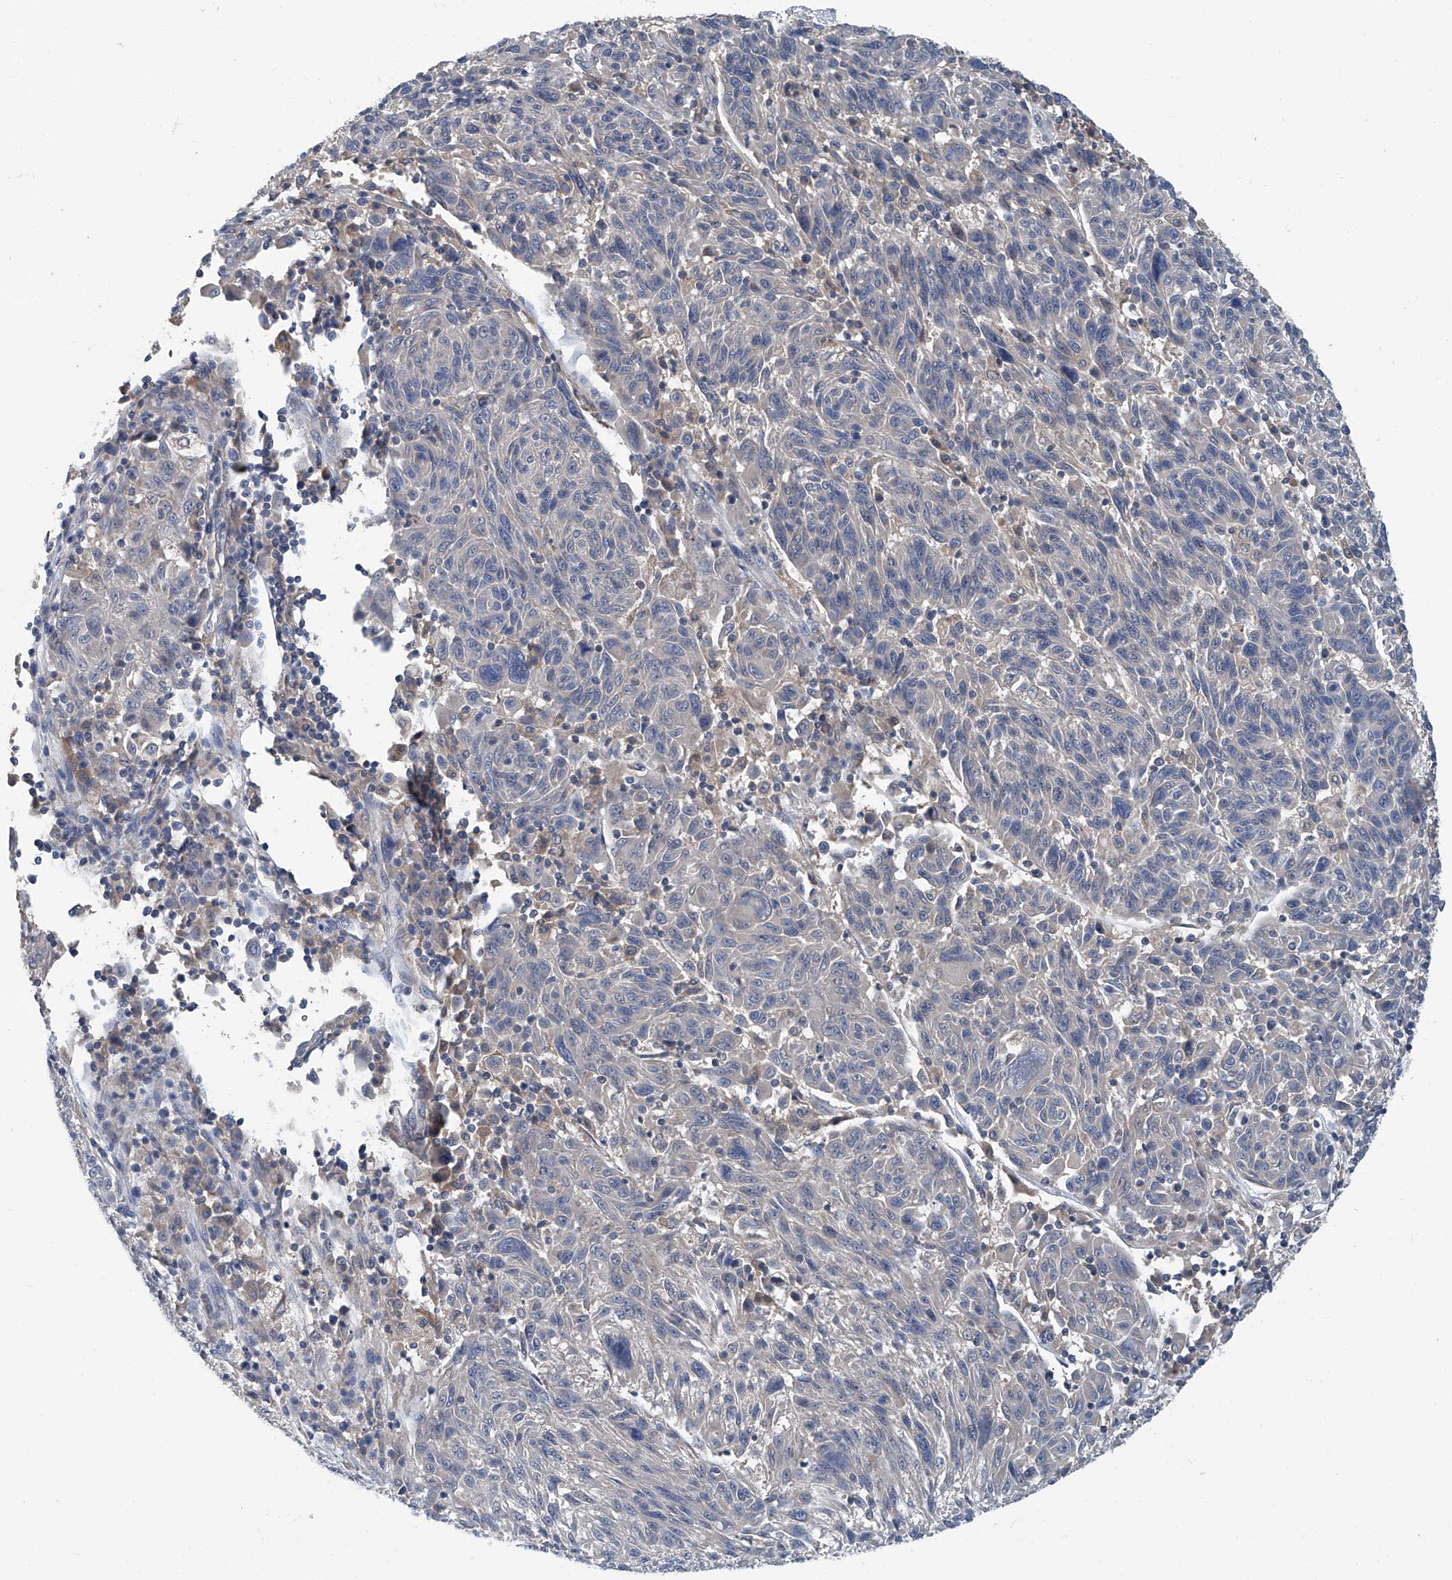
{"staining": {"intensity": "negative", "quantity": "none", "location": "none"}, "tissue": "melanoma", "cell_type": "Tumor cells", "image_type": "cancer", "snomed": [{"axis": "morphology", "description": "Malignant melanoma, NOS"}, {"axis": "topography", "description": "Skin"}], "caption": "DAB immunohistochemical staining of human melanoma exhibits no significant positivity in tumor cells.", "gene": "ANKRD34A", "patient": {"sex": "male", "age": 53}}